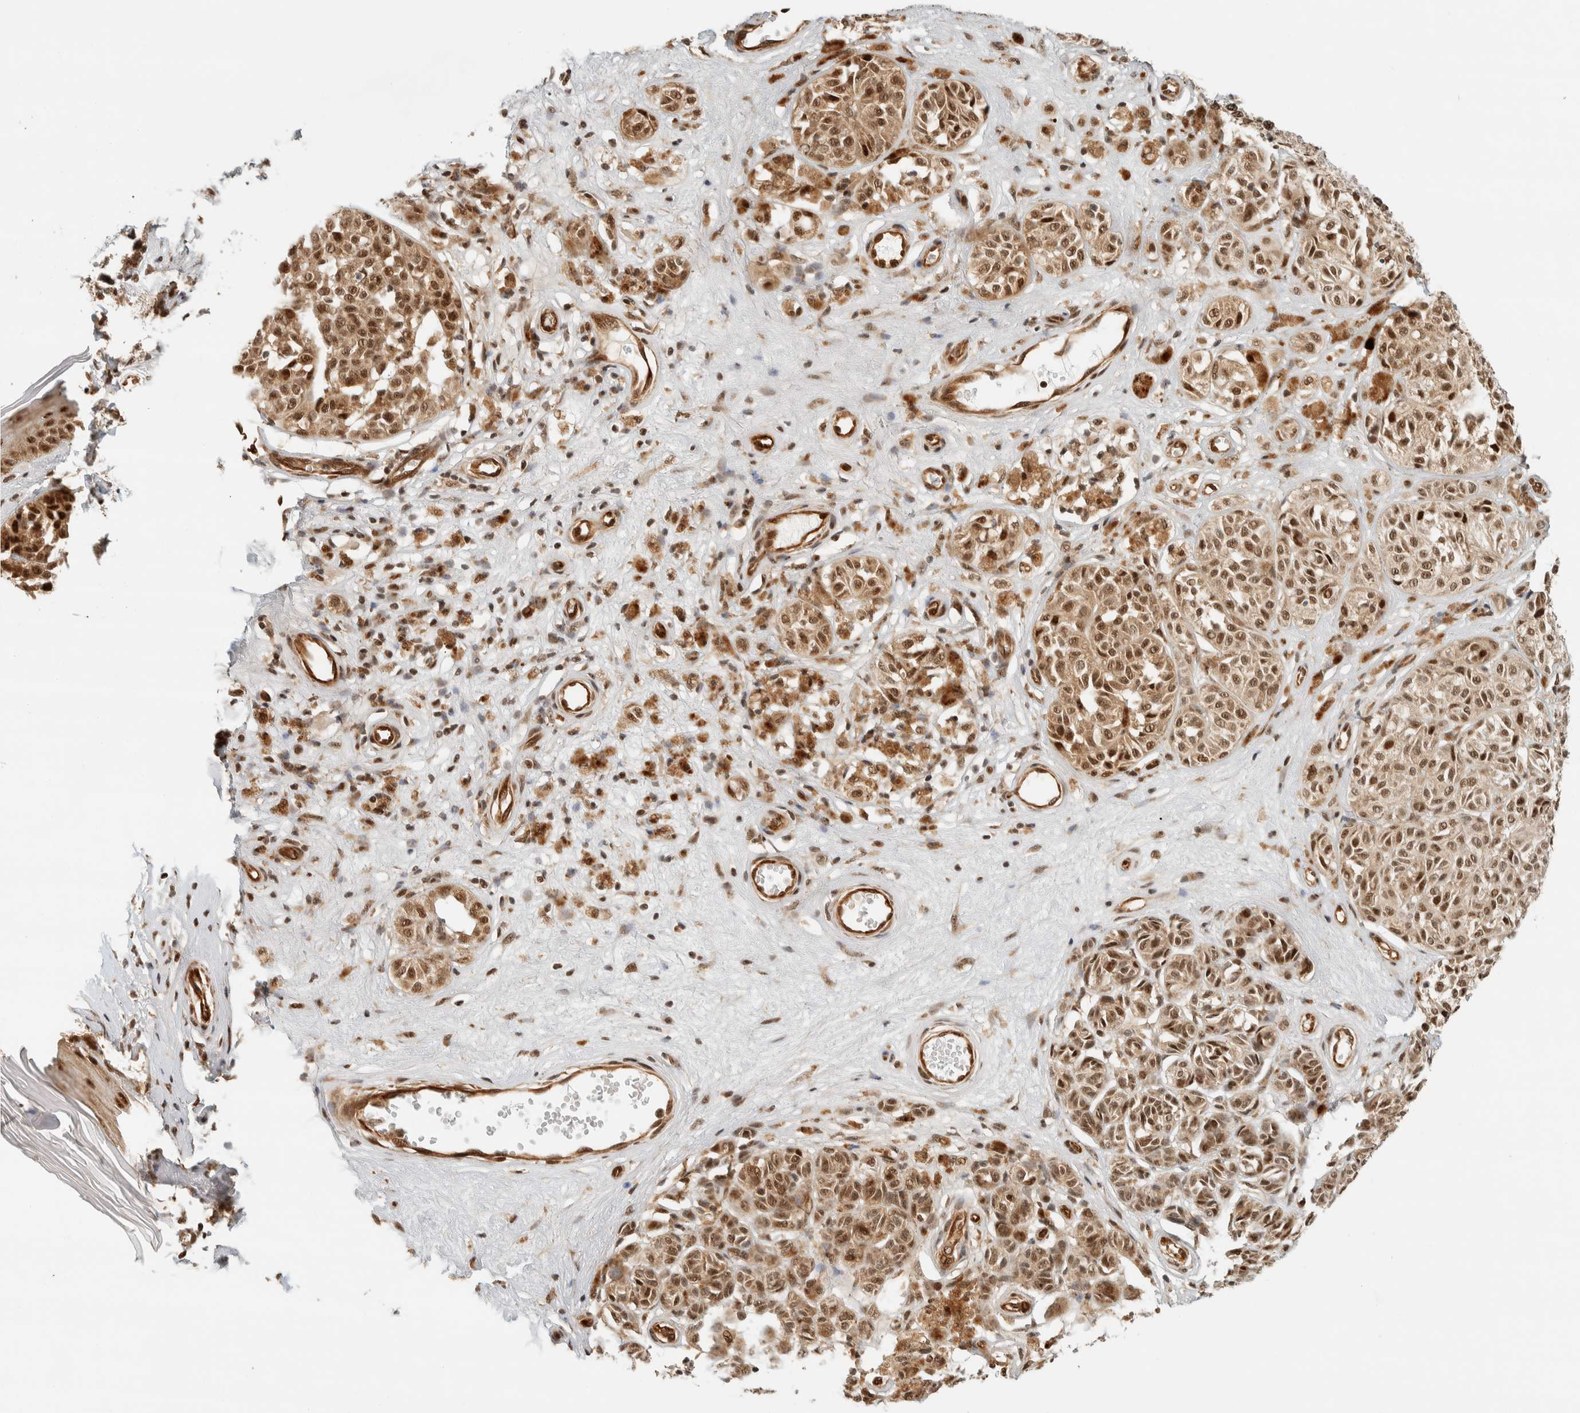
{"staining": {"intensity": "moderate", "quantity": ">75%", "location": "nuclear"}, "tissue": "melanoma", "cell_type": "Tumor cells", "image_type": "cancer", "snomed": [{"axis": "morphology", "description": "Malignant melanoma, NOS"}, {"axis": "topography", "description": "Skin"}], "caption": "Melanoma stained for a protein (brown) displays moderate nuclear positive positivity in approximately >75% of tumor cells.", "gene": "SIK1", "patient": {"sex": "female", "age": 64}}